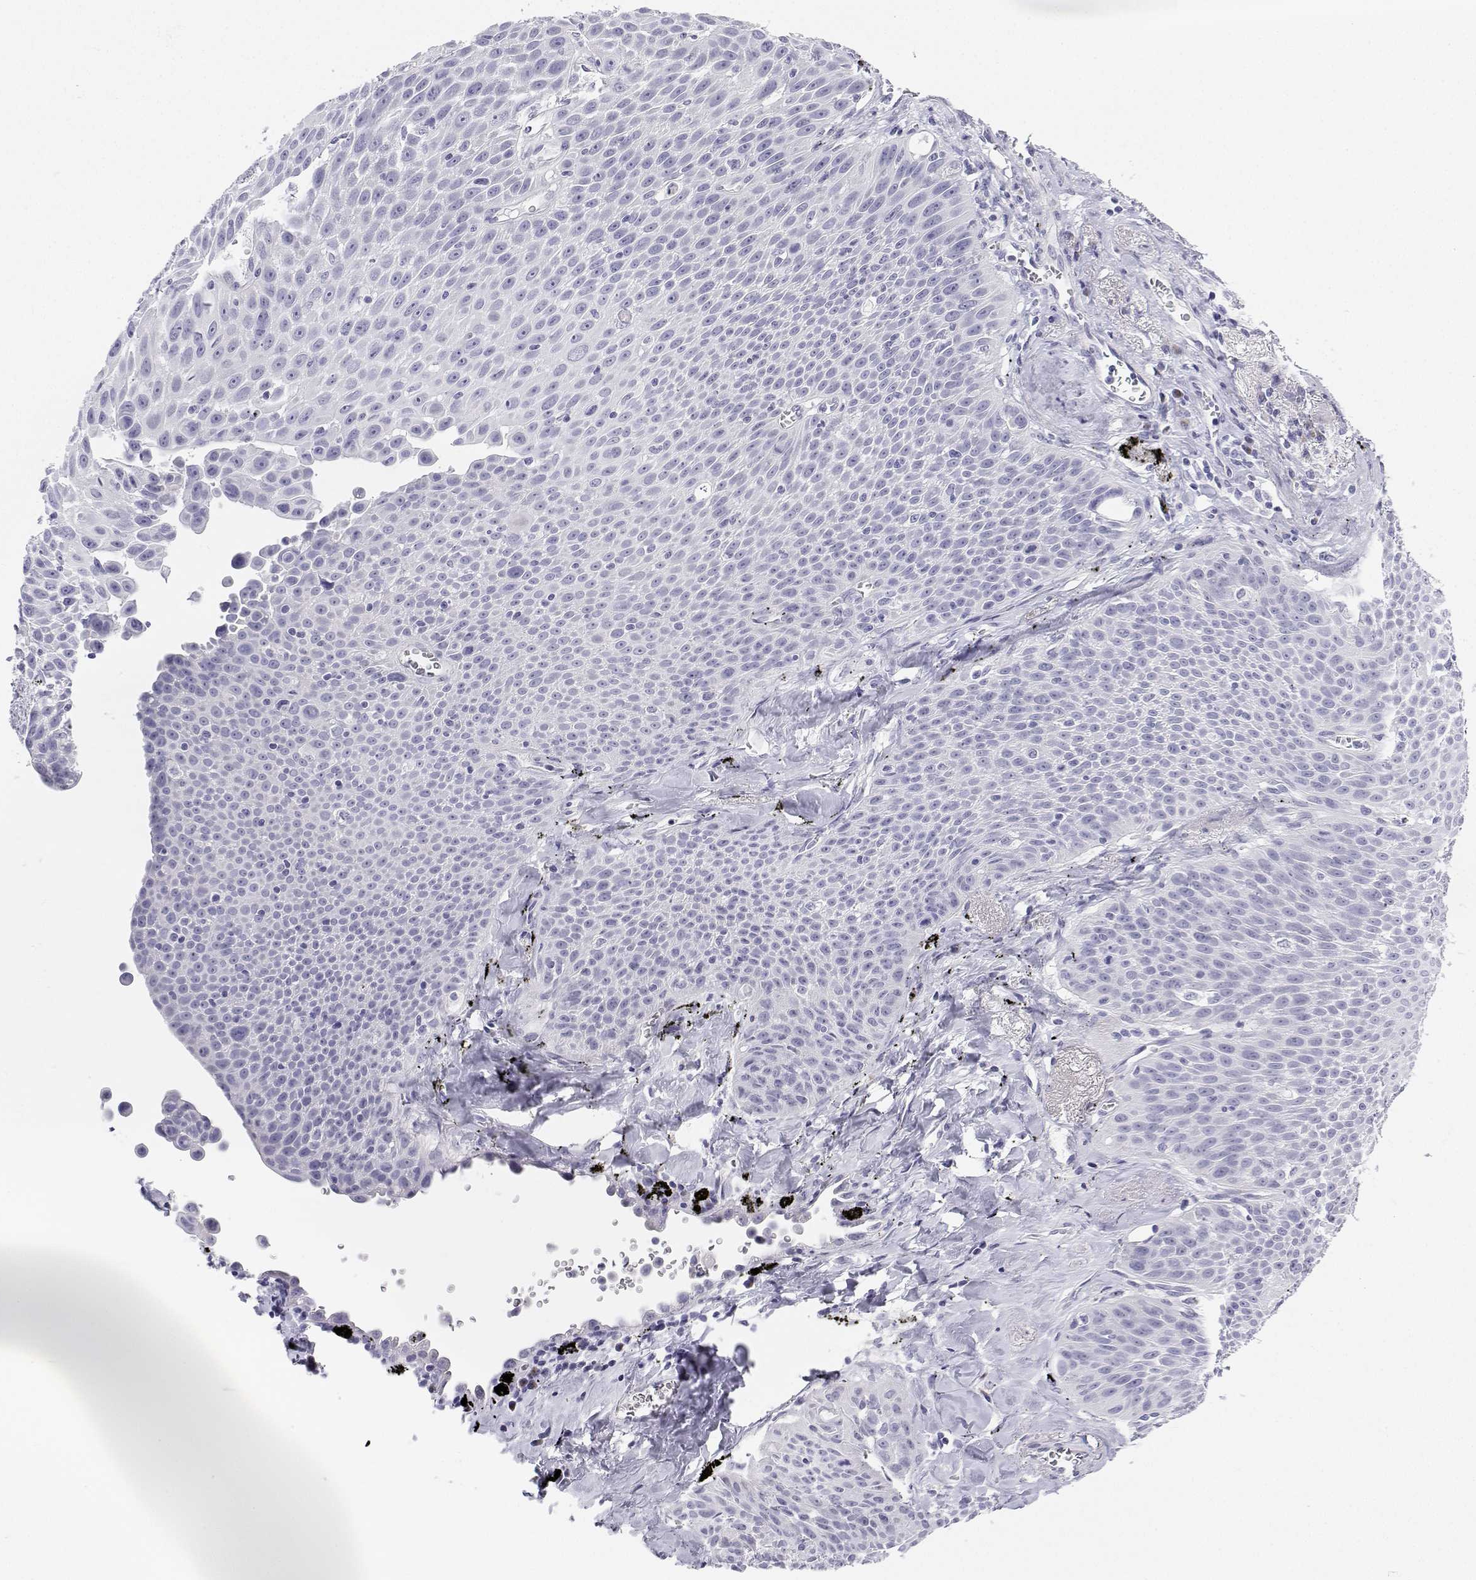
{"staining": {"intensity": "negative", "quantity": "none", "location": "none"}, "tissue": "lung cancer", "cell_type": "Tumor cells", "image_type": "cancer", "snomed": [{"axis": "morphology", "description": "Squamous cell carcinoma, NOS"}, {"axis": "morphology", "description": "Squamous cell carcinoma, metastatic, NOS"}, {"axis": "topography", "description": "Lymph node"}, {"axis": "topography", "description": "Lung"}], "caption": "A histopathology image of human metastatic squamous cell carcinoma (lung) is negative for staining in tumor cells.", "gene": "BHMT", "patient": {"sex": "female", "age": 62}}